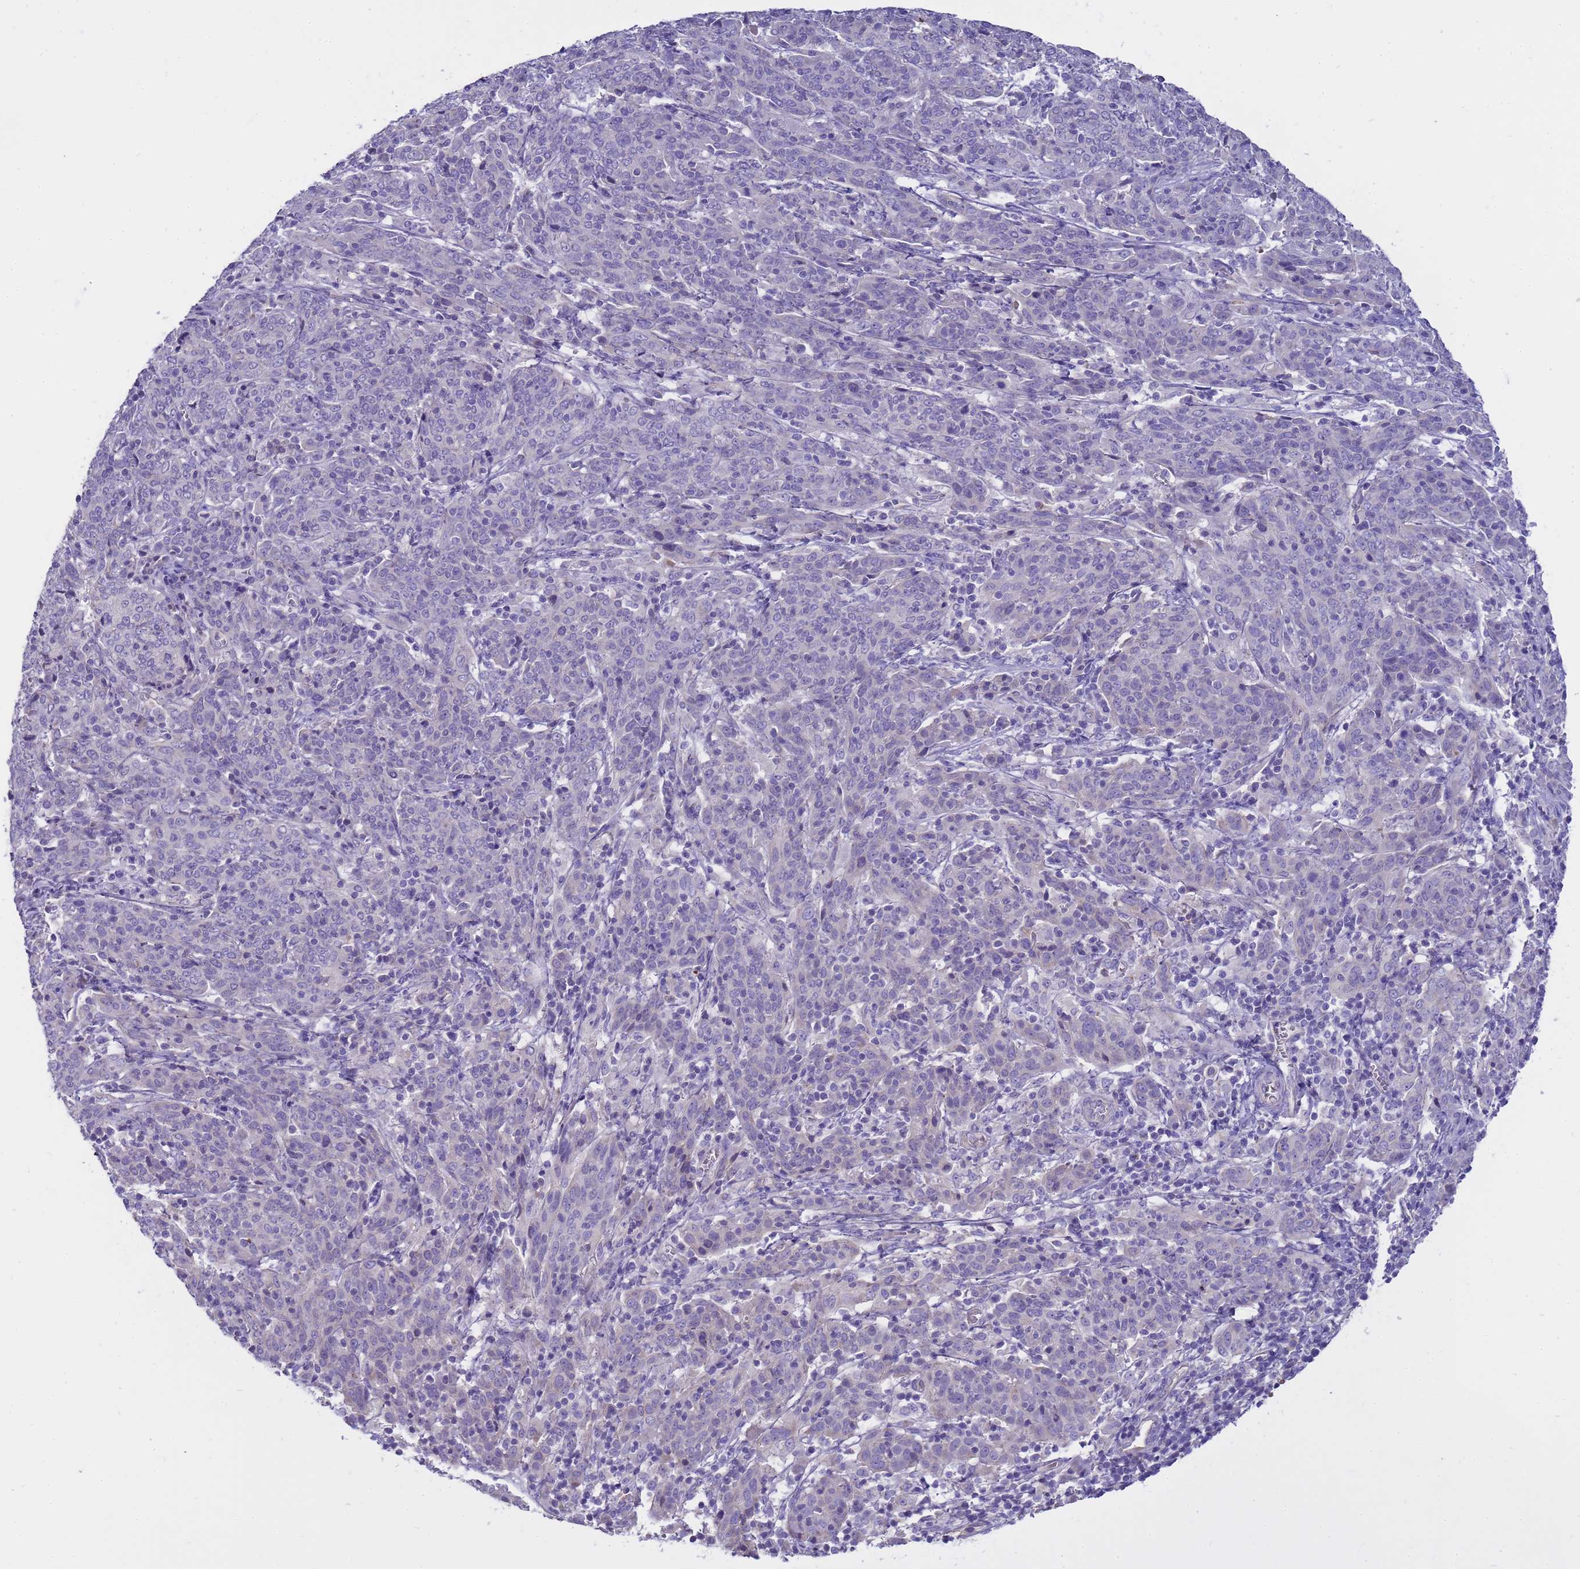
{"staining": {"intensity": "negative", "quantity": "none", "location": "none"}, "tissue": "cervical cancer", "cell_type": "Tumor cells", "image_type": "cancer", "snomed": [{"axis": "morphology", "description": "Squamous cell carcinoma, NOS"}, {"axis": "topography", "description": "Cervix"}], "caption": "High power microscopy histopathology image of an immunohistochemistry (IHC) image of cervical squamous cell carcinoma, revealing no significant positivity in tumor cells. (DAB IHC visualized using brightfield microscopy, high magnification).", "gene": "RIPPLY2", "patient": {"sex": "female", "age": 67}}